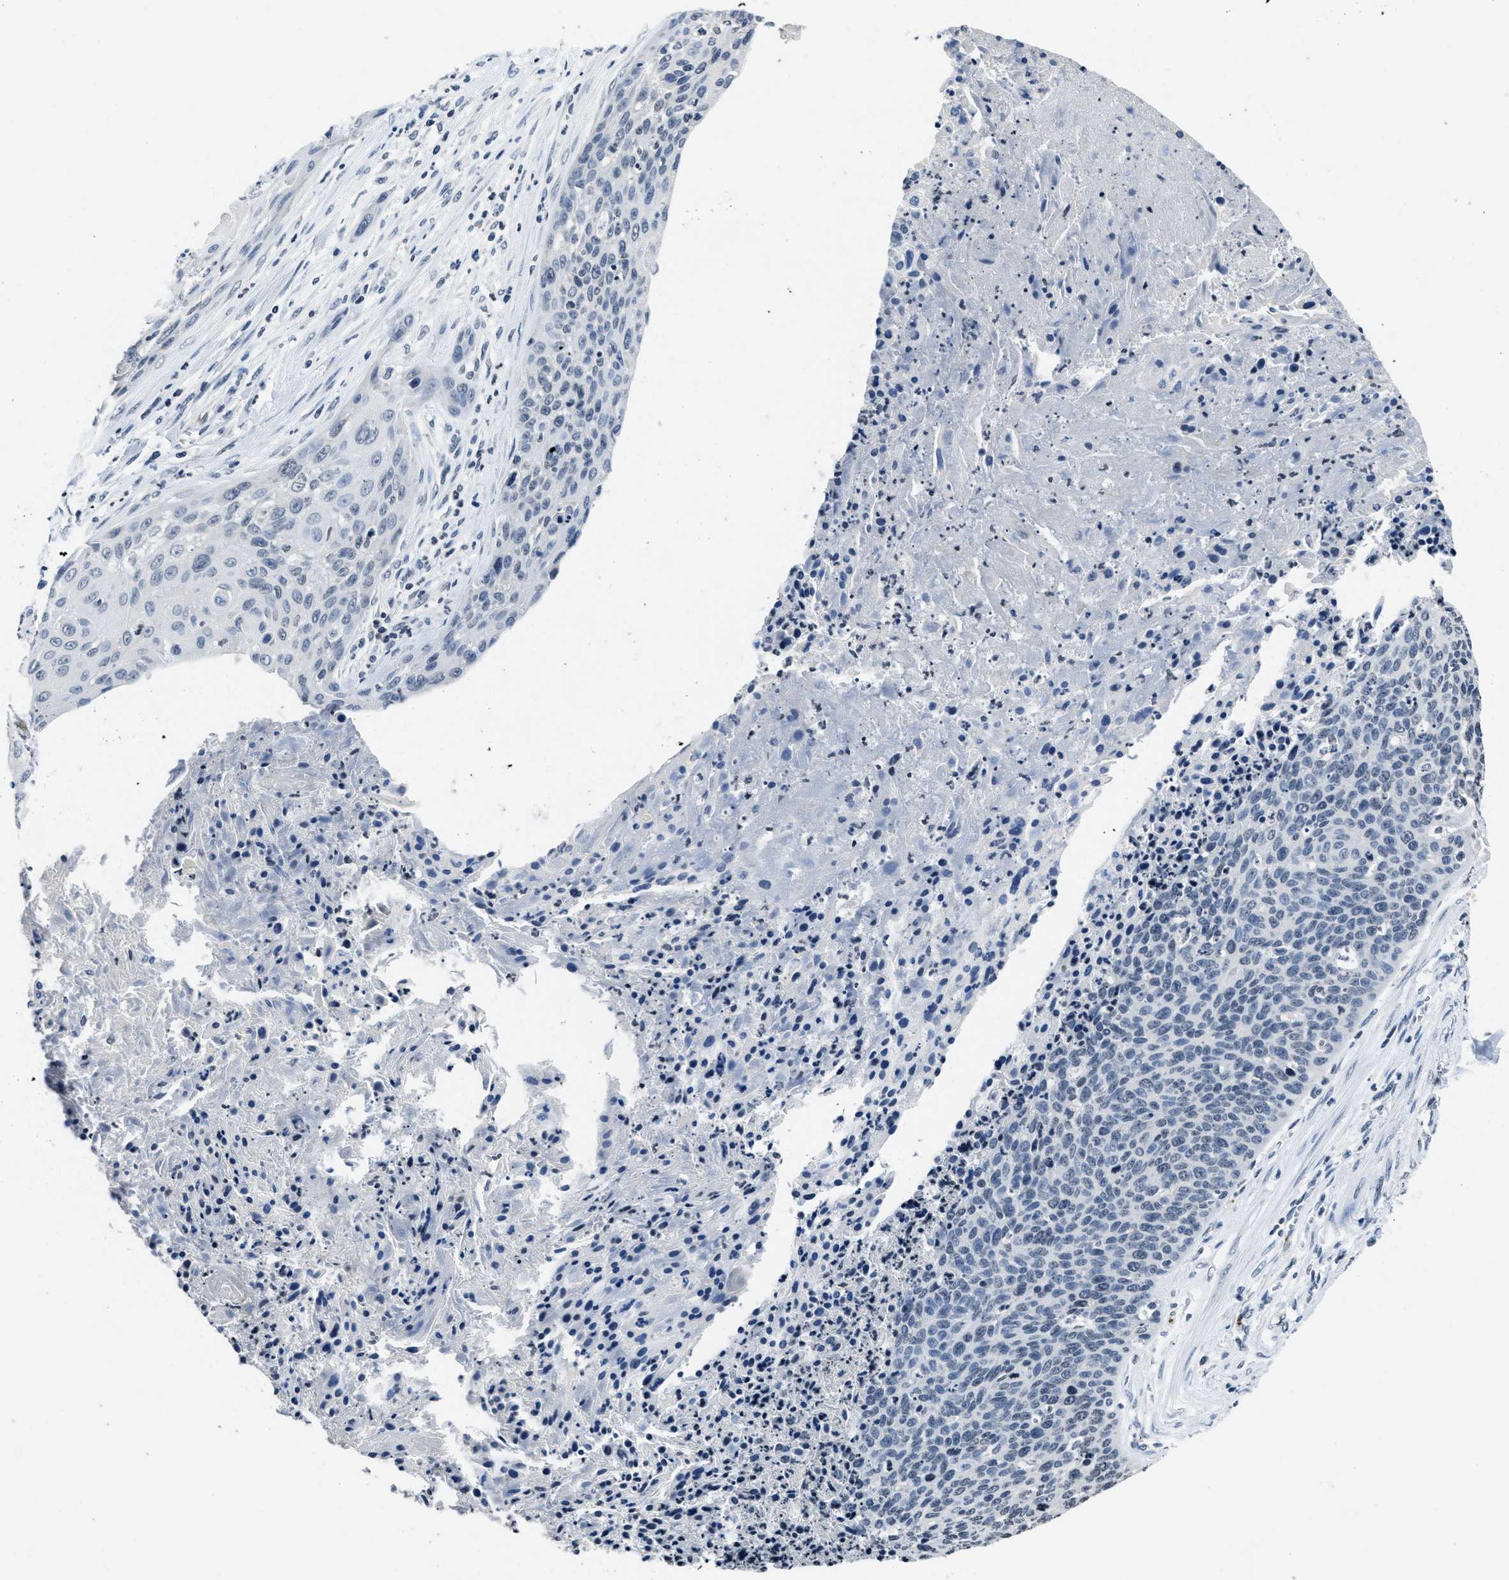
{"staining": {"intensity": "negative", "quantity": "none", "location": "none"}, "tissue": "cervical cancer", "cell_type": "Tumor cells", "image_type": "cancer", "snomed": [{"axis": "morphology", "description": "Squamous cell carcinoma, NOS"}, {"axis": "topography", "description": "Cervix"}], "caption": "A micrograph of human cervical squamous cell carcinoma is negative for staining in tumor cells.", "gene": "ITGA2B", "patient": {"sex": "female", "age": 55}}